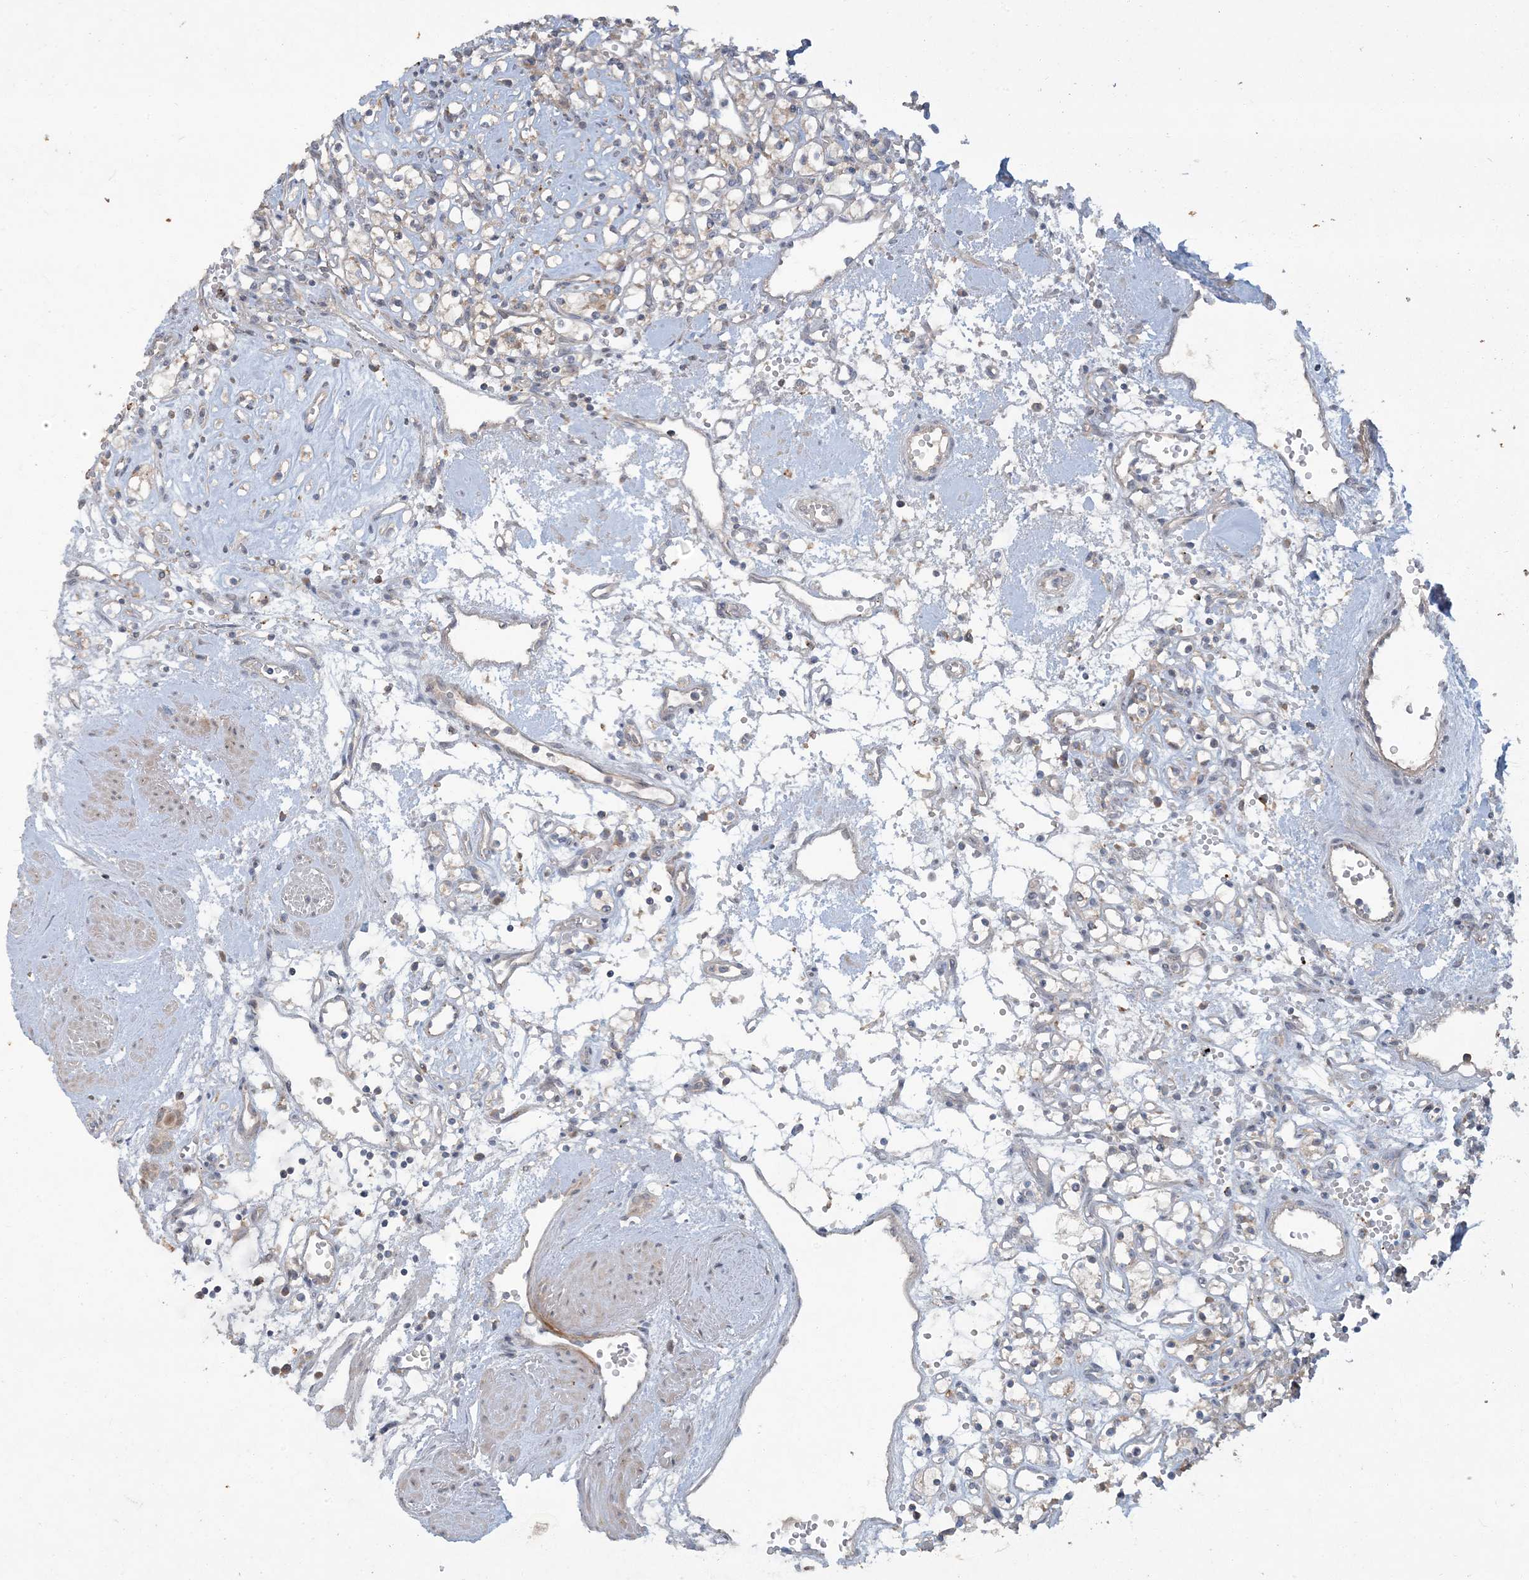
{"staining": {"intensity": "weak", "quantity": "25%-75%", "location": "cytoplasmic/membranous"}, "tissue": "renal cancer", "cell_type": "Tumor cells", "image_type": "cancer", "snomed": [{"axis": "morphology", "description": "Adenocarcinoma, NOS"}, {"axis": "topography", "description": "Kidney"}], "caption": "Protein expression analysis of renal cancer demonstrates weak cytoplasmic/membranous expression in about 25%-75% of tumor cells.", "gene": "LTN1", "patient": {"sex": "female", "age": 59}}